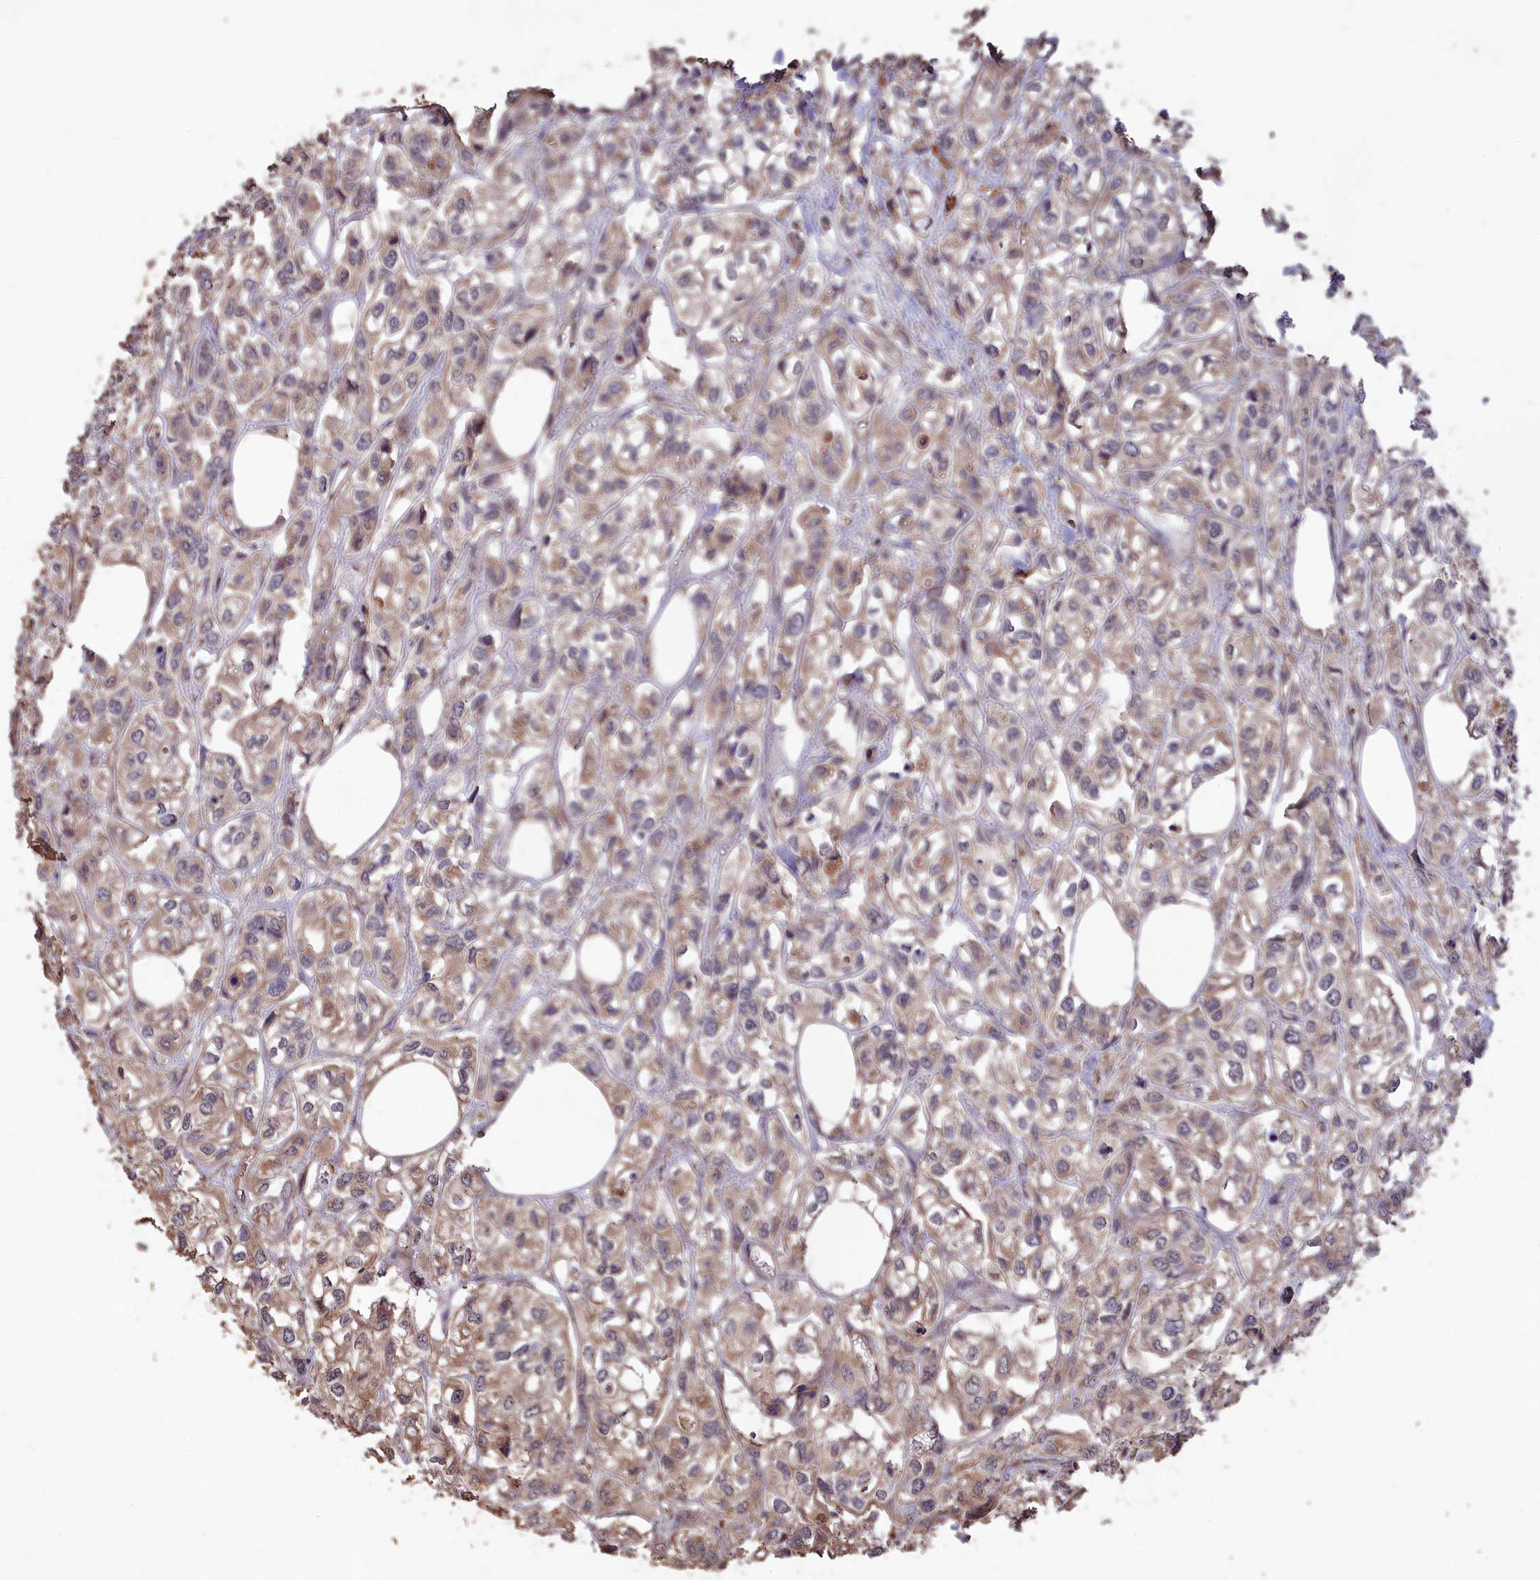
{"staining": {"intensity": "weak", "quantity": ">75%", "location": "cytoplasmic/membranous"}, "tissue": "urothelial cancer", "cell_type": "Tumor cells", "image_type": "cancer", "snomed": [{"axis": "morphology", "description": "Urothelial carcinoma, High grade"}, {"axis": "topography", "description": "Urinary bladder"}], "caption": "DAB immunohistochemical staining of urothelial cancer shows weak cytoplasmic/membranous protein expression in approximately >75% of tumor cells. (DAB IHC with brightfield microscopy, high magnification).", "gene": "LAYN", "patient": {"sex": "male", "age": 67}}